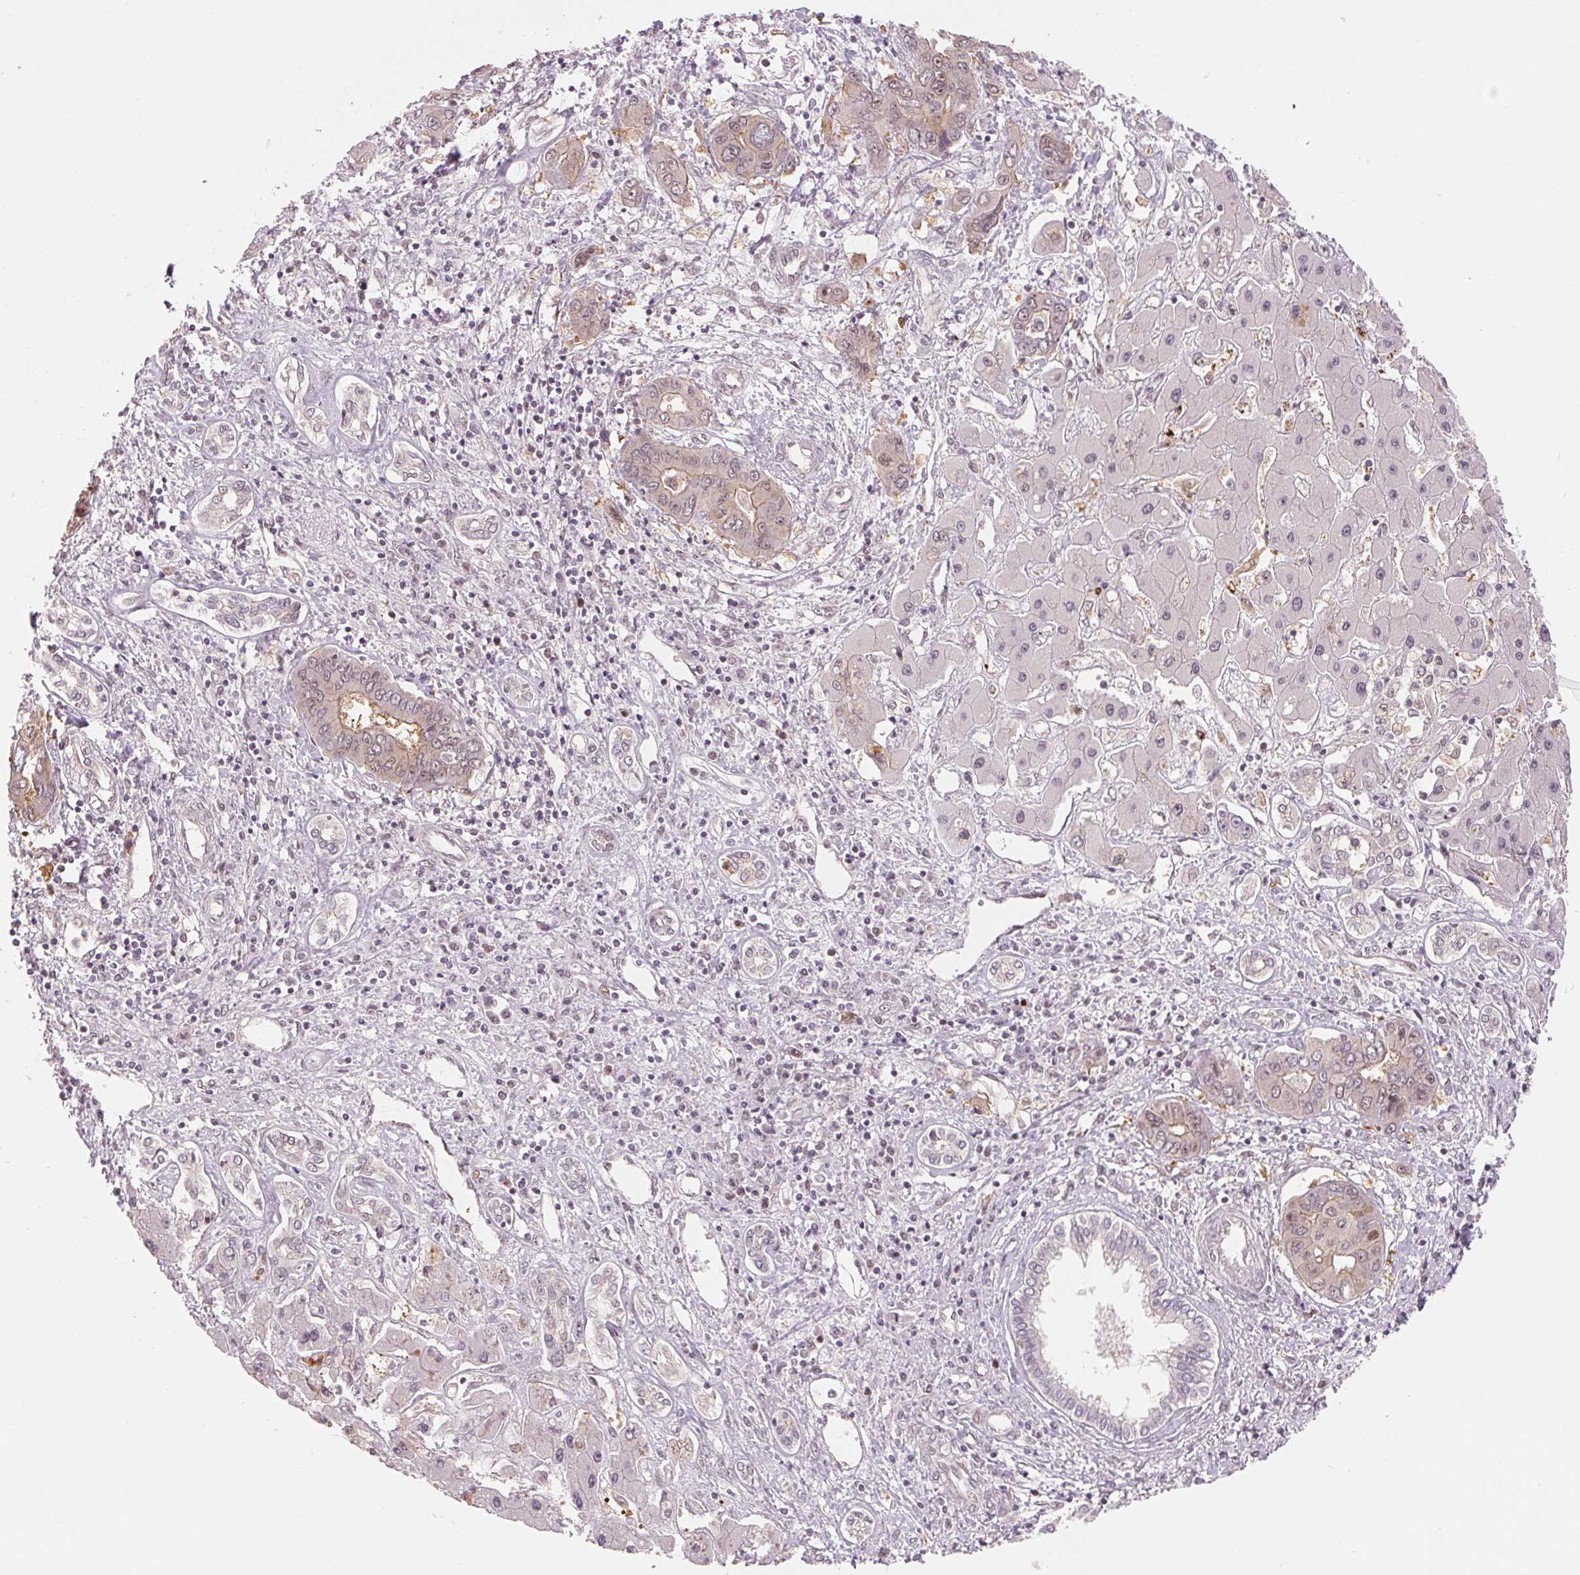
{"staining": {"intensity": "weak", "quantity": "<25%", "location": "cytoplasmic/membranous"}, "tissue": "liver cancer", "cell_type": "Tumor cells", "image_type": "cancer", "snomed": [{"axis": "morphology", "description": "Cholangiocarcinoma"}, {"axis": "topography", "description": "Liver"}], "caption": "Human liver cholangiocarcinoma stained for a protein using immunohistochemistry demonstrates no expression in tumor cells.", "gene": "DNAJB6", "patient": {"sex": "male", "age": 67}}